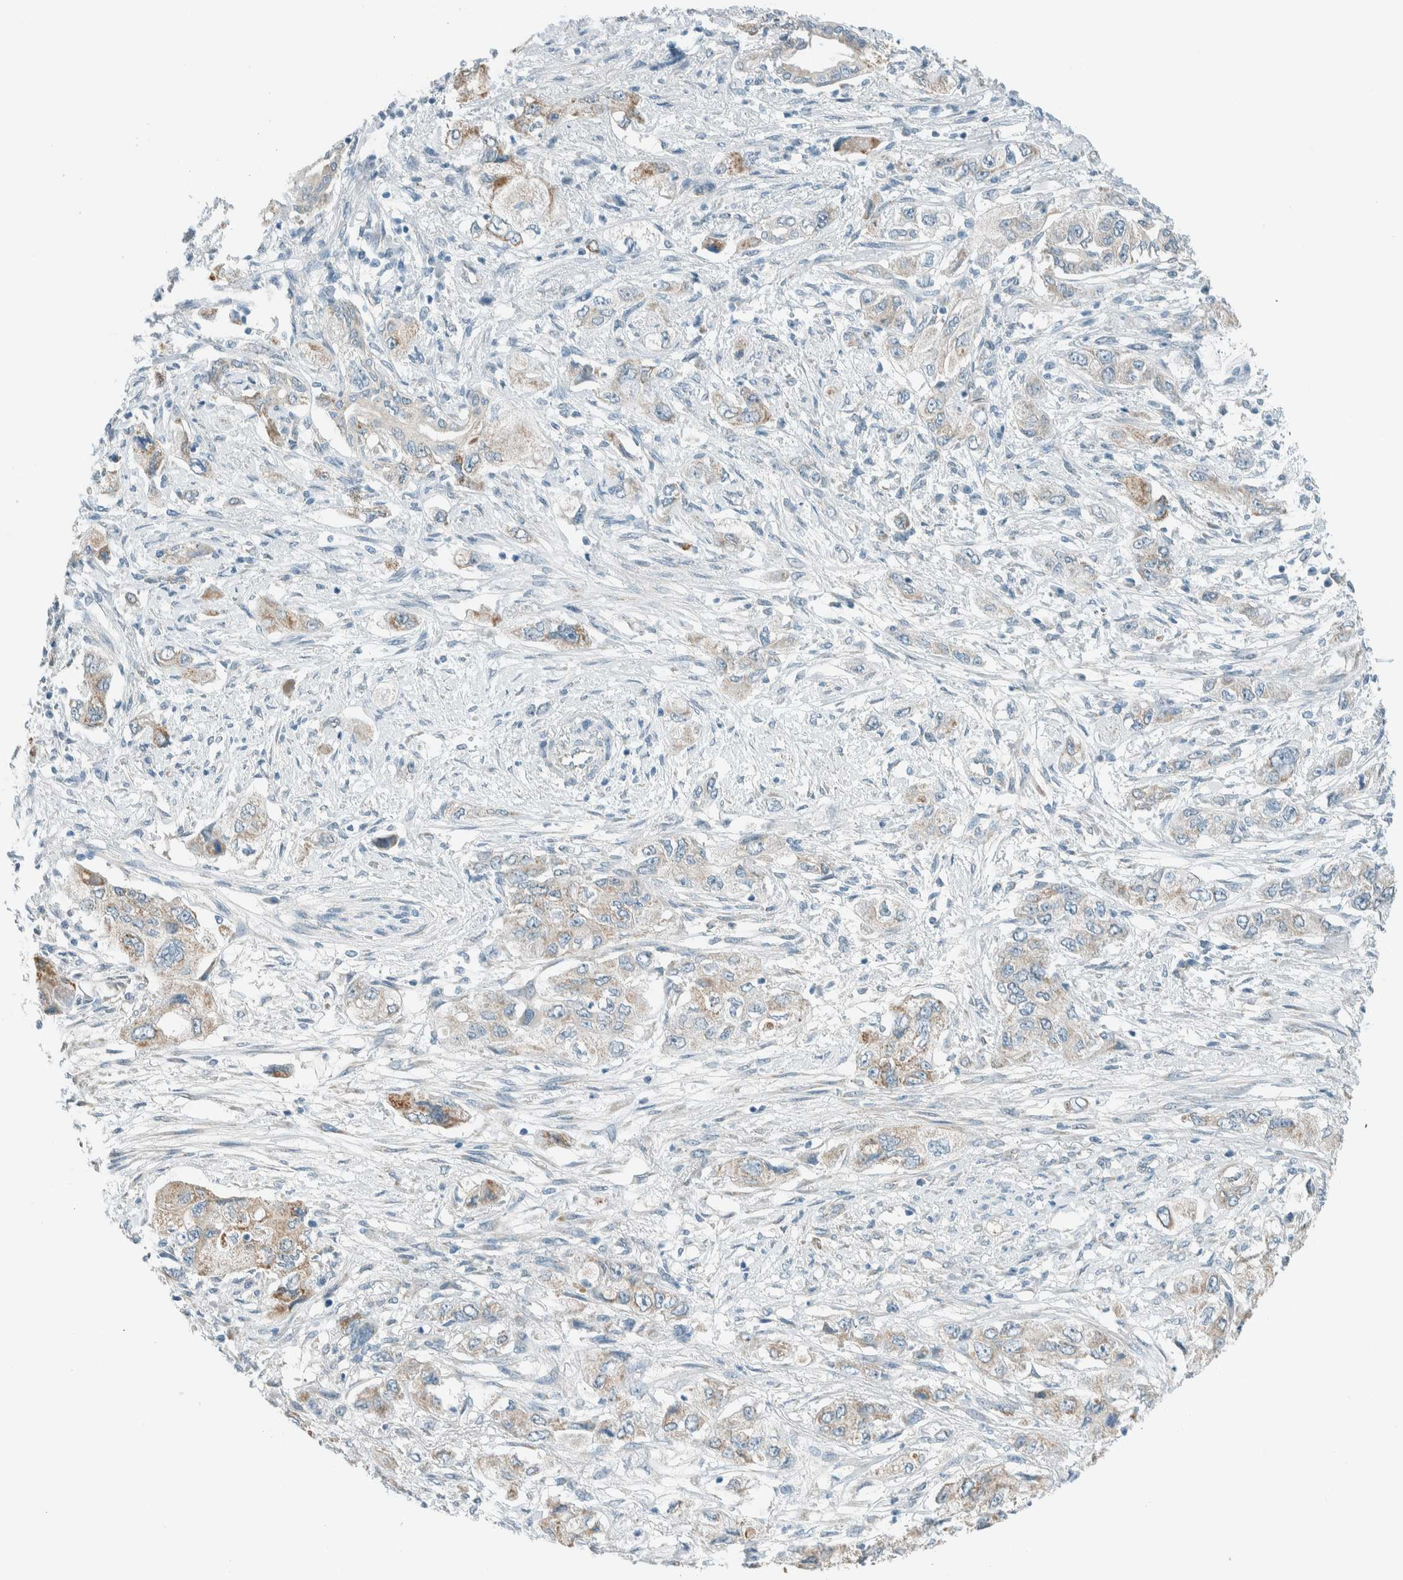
{"staining": {"intensity": "weak", "quantity": ">75%", "location": "cytoplasmic/membranous"}, "tissue": "pancreatic cancer", "cell_type": "Tumor cells", "image_type": "cancer", "snomed": [{"axis": "morphology", "description": "Adenocarcinoma, NOS"}, {"axis": "topography", "description": "Pancreas"}], "caption": "About >75% of tumor cells in pancreatic cancer (adenocarcinoma) show weak cytoplasmic/membranous protein expression as visualized by brown immunohistochemical staining.", "gene": "ALDH7A1", "patient": {"sex": "female", "age": 73}}